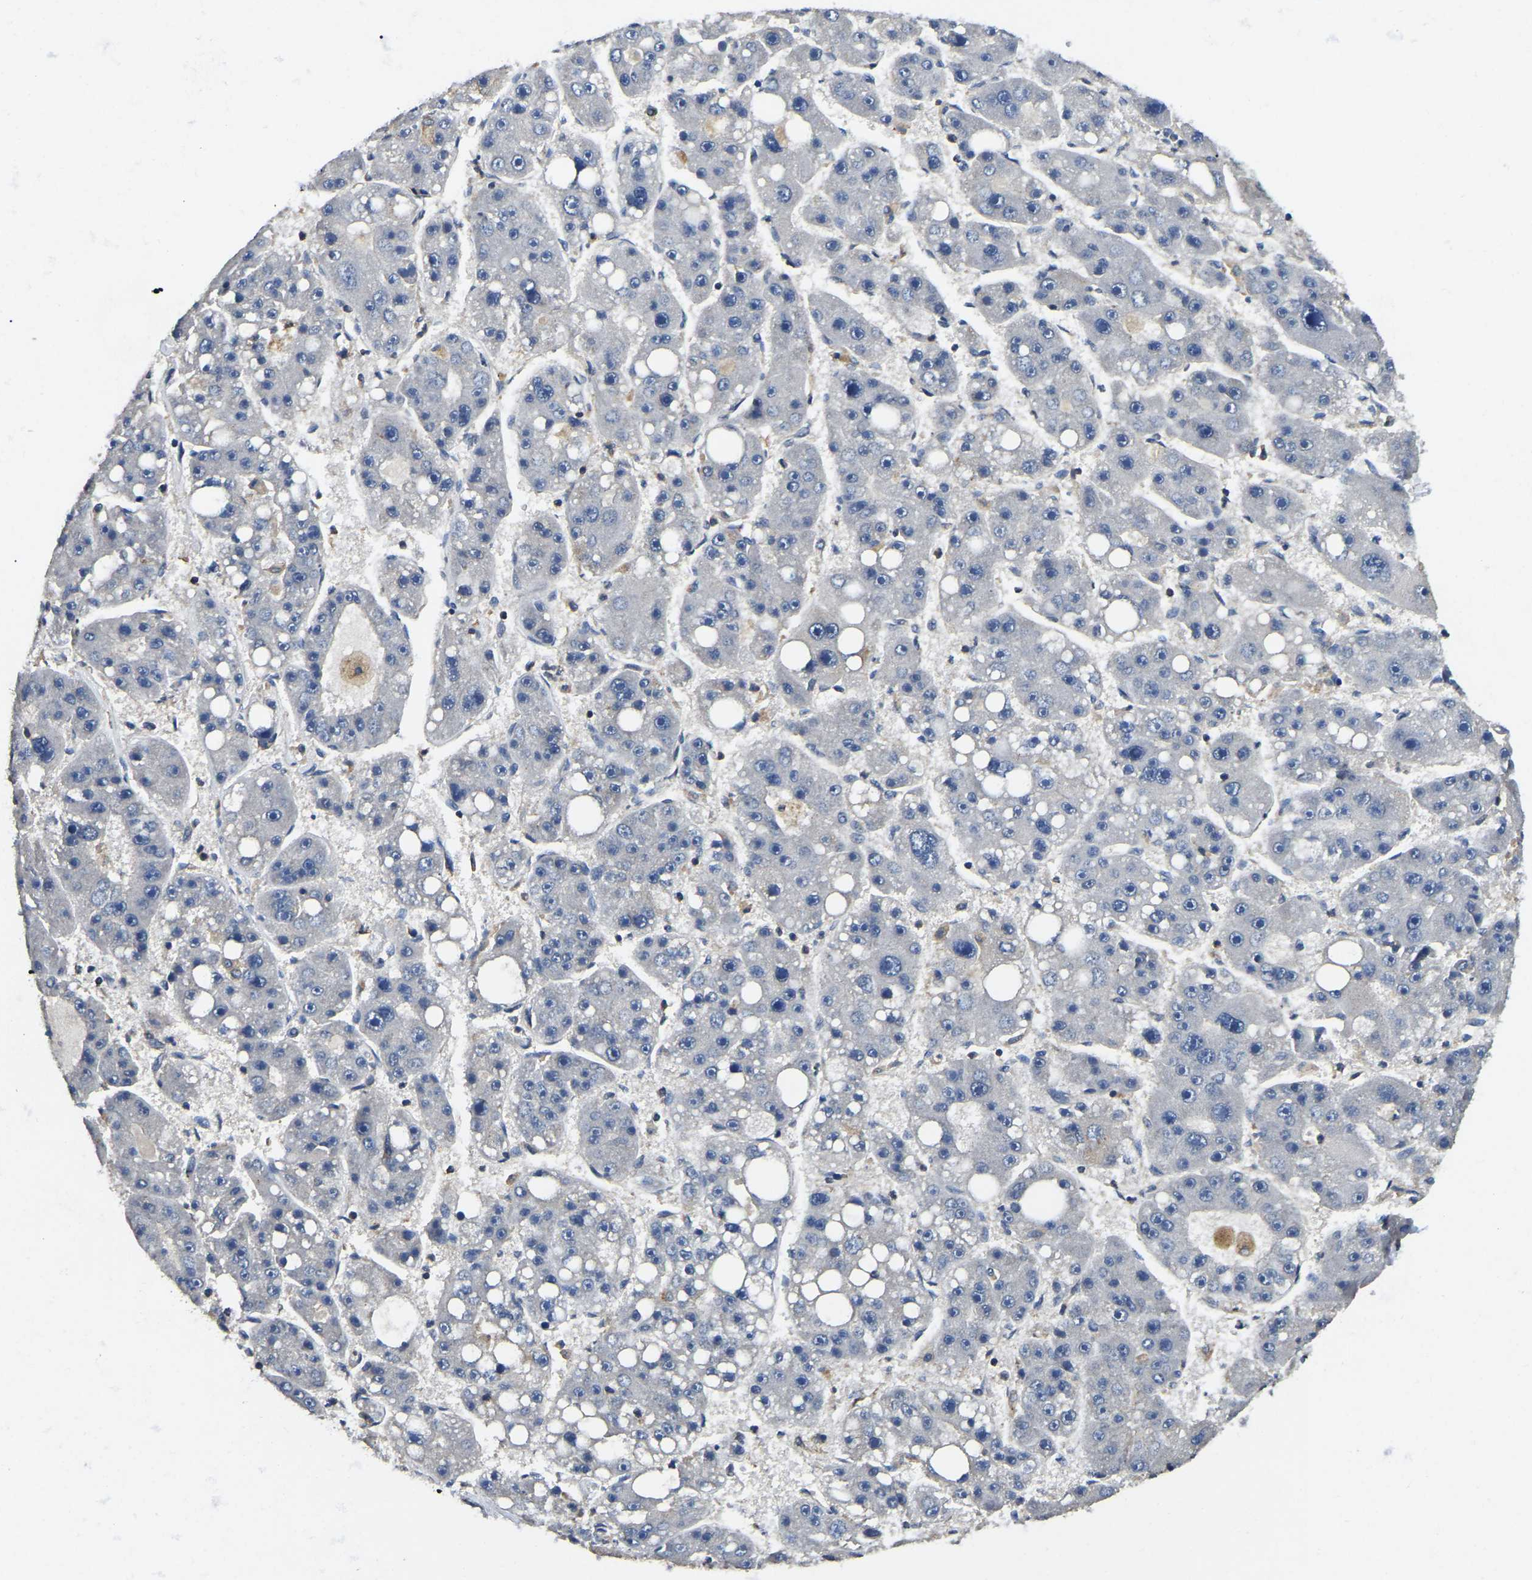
{"staining": {"intensity": "negative", "quantity": "none", "location": "none"}, "tissue": "liver cancer", "cell_type": "Tumor cells", "image_type": "cancer", "snomed": [{"axis": "morphology", "description": "Carcinoma, Hepatocellular, NOS"}, {"axis": "topography", "description": "Liver"}], "caption": "Immunohistochemistry photomicrograph of human liver cancer stained for a protein (brown), which demonstrates no positivity in tumor cells.", "gene": "SMPD2", "patient": {"sex": "female", "age": 61}}